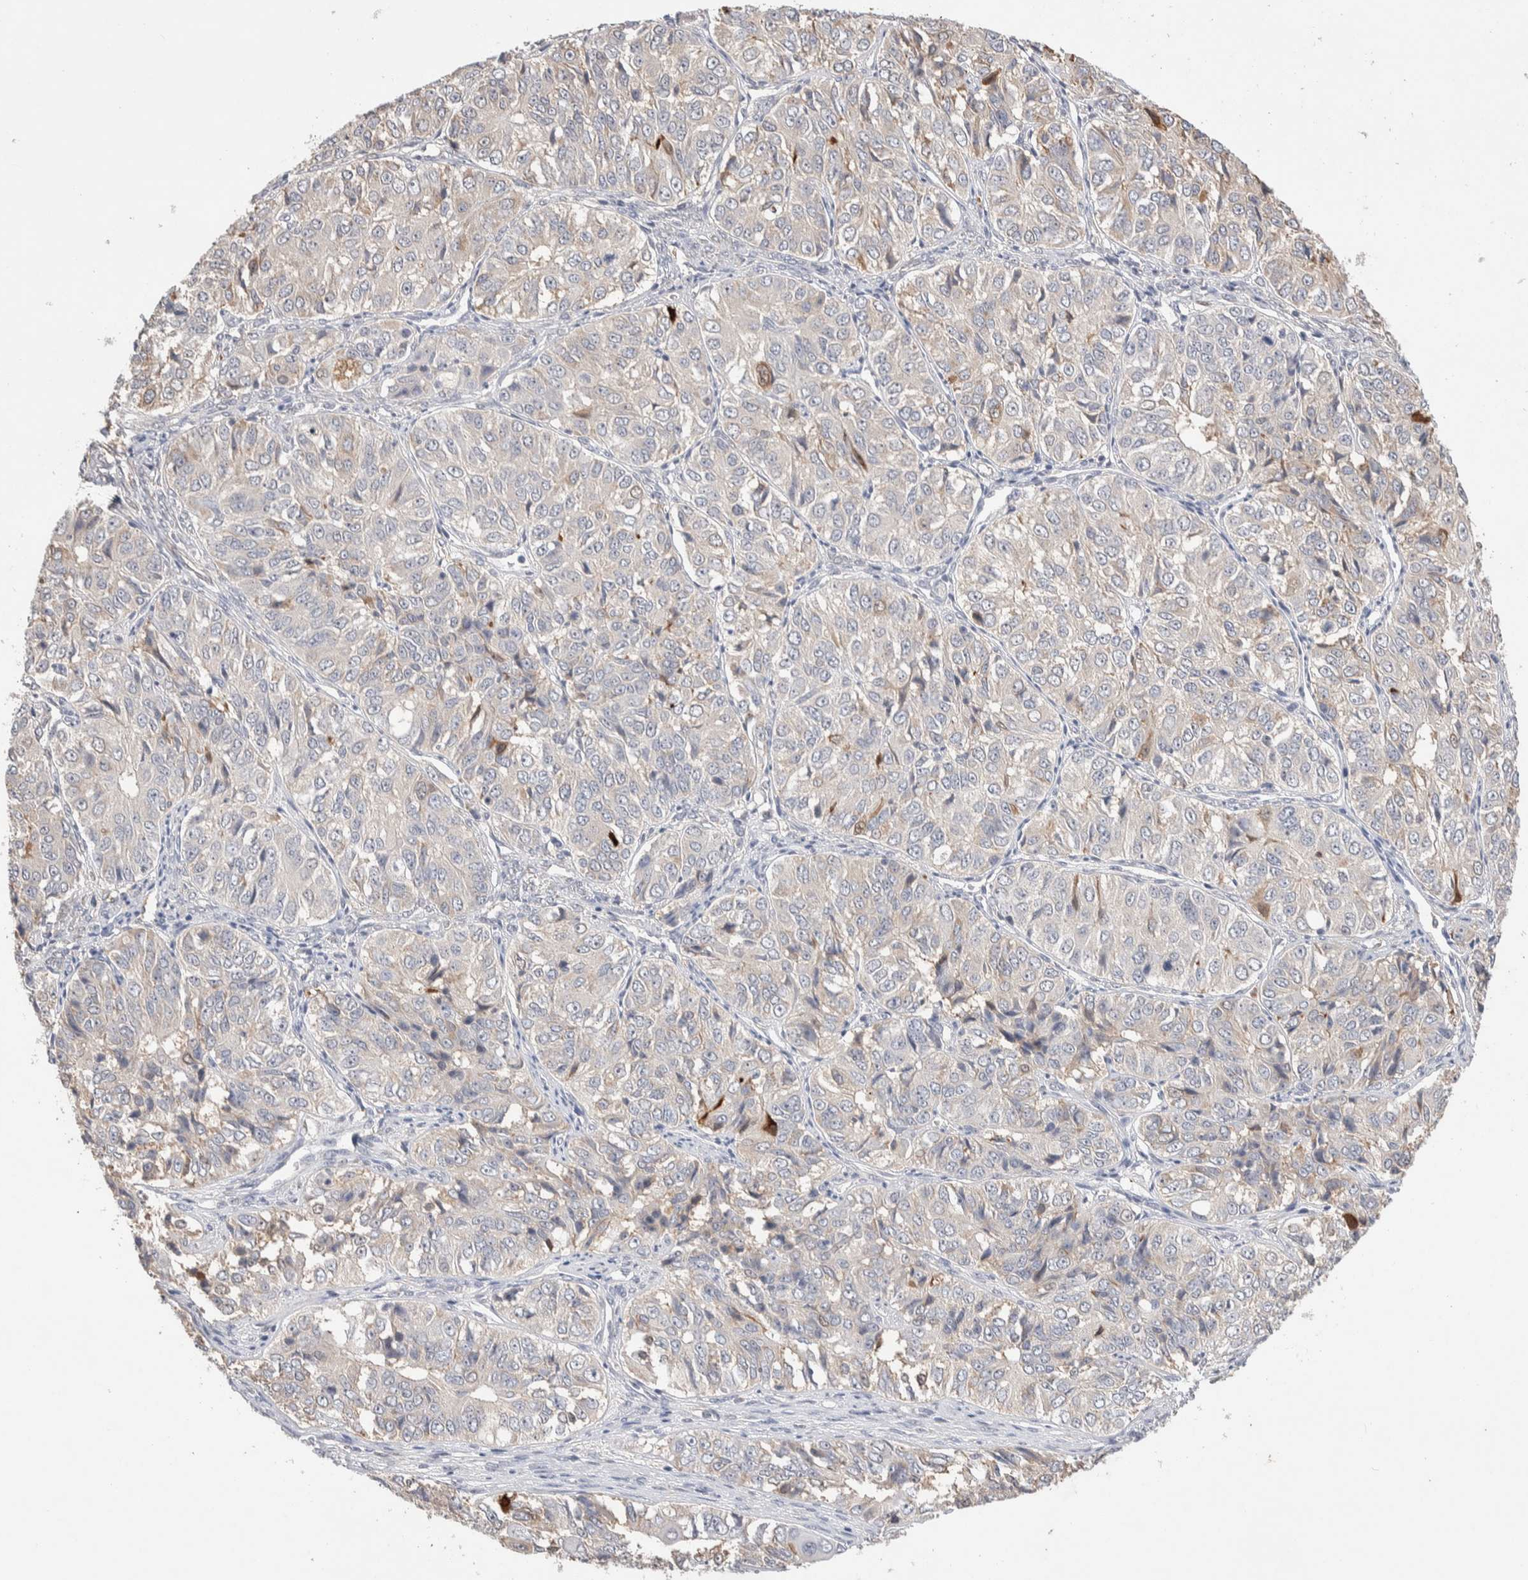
{"staining": {"intensity": "weak", "quantity": "<25%", "location": "cytoplasmic/membranous"}, "tissue": "ovarian cancer", "cell_type": "Tumor cells", "image_type": "cancer", "snomed": [{"axis": "morphology", "description": "Carcinoma, endometroid"}, {"axis": "topography", "description": "Ovary"}], "caption": "This is an IHC micrograph of ovarian endometroid carcinoma. There is no staining in tumor cells.", "gene": "FFAR2", "patient": {"sex": "female", "age": 51}}